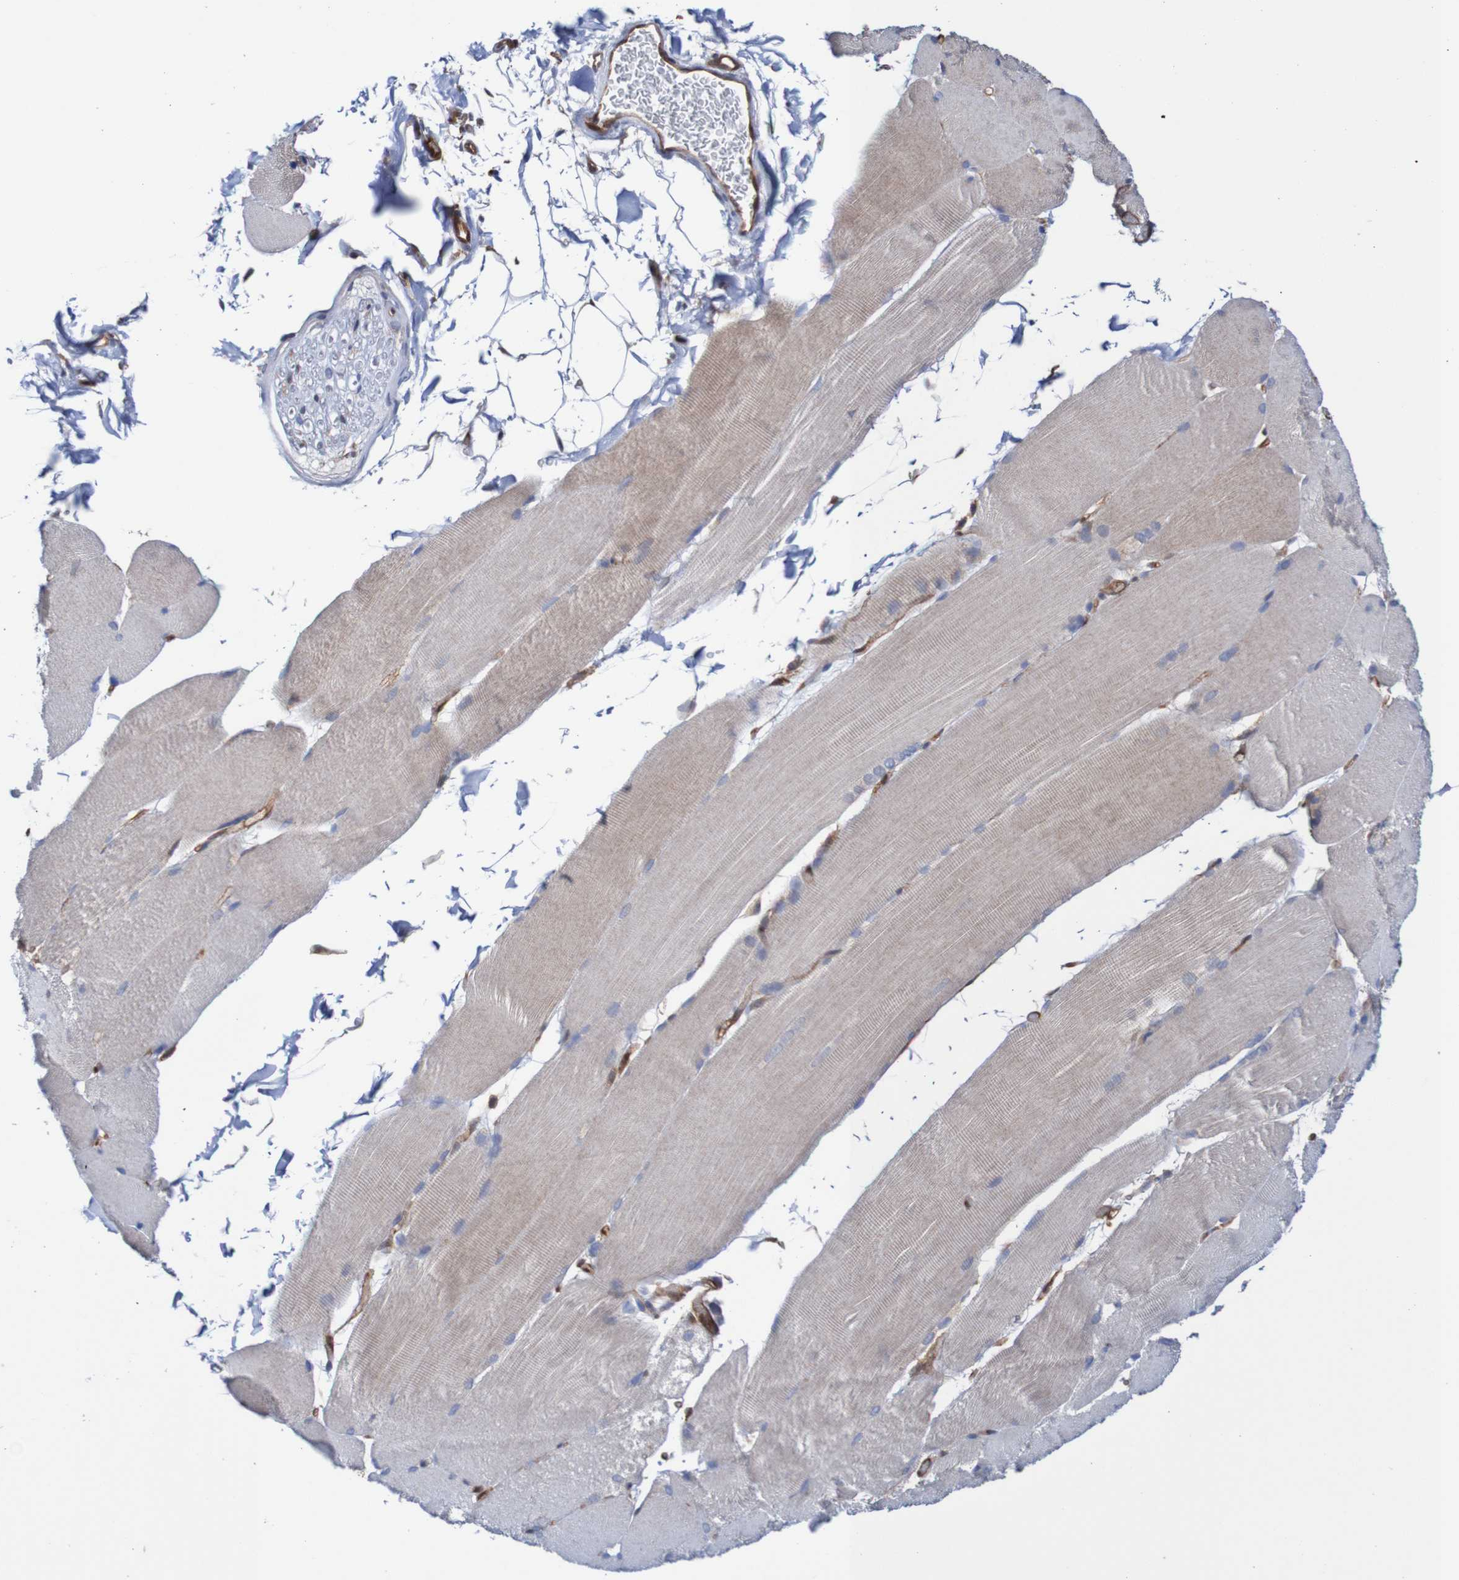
{"staining": {"intensity": "weak", "quantity": ">75%", "location": "cytoplasmic/membranous"}, "tissue": "skeletal muscle", "cell_type": "Myocytes", "image_type": "normal", "snomed": [{"axis": "morphology", "description": "Normal tissue, NOS"}, {"axis": "topography", "description": "Skin"}, {"axis": "topography", "description": "Skeletal muscle"}], "caption": "The histopathology image reveals staining of benign skeletal muscle, revealing weak cytoplasmic/membranous protein expression (brown color) within myocytes. The staining is performed using DAB (3,3'-diaminobenzidine) brown chromogen to label protein expression. The nuclei are counter-stained blue using hematoxylin.", "gene": "RIGI", "patient": {"sex": "male", "age": 83}}